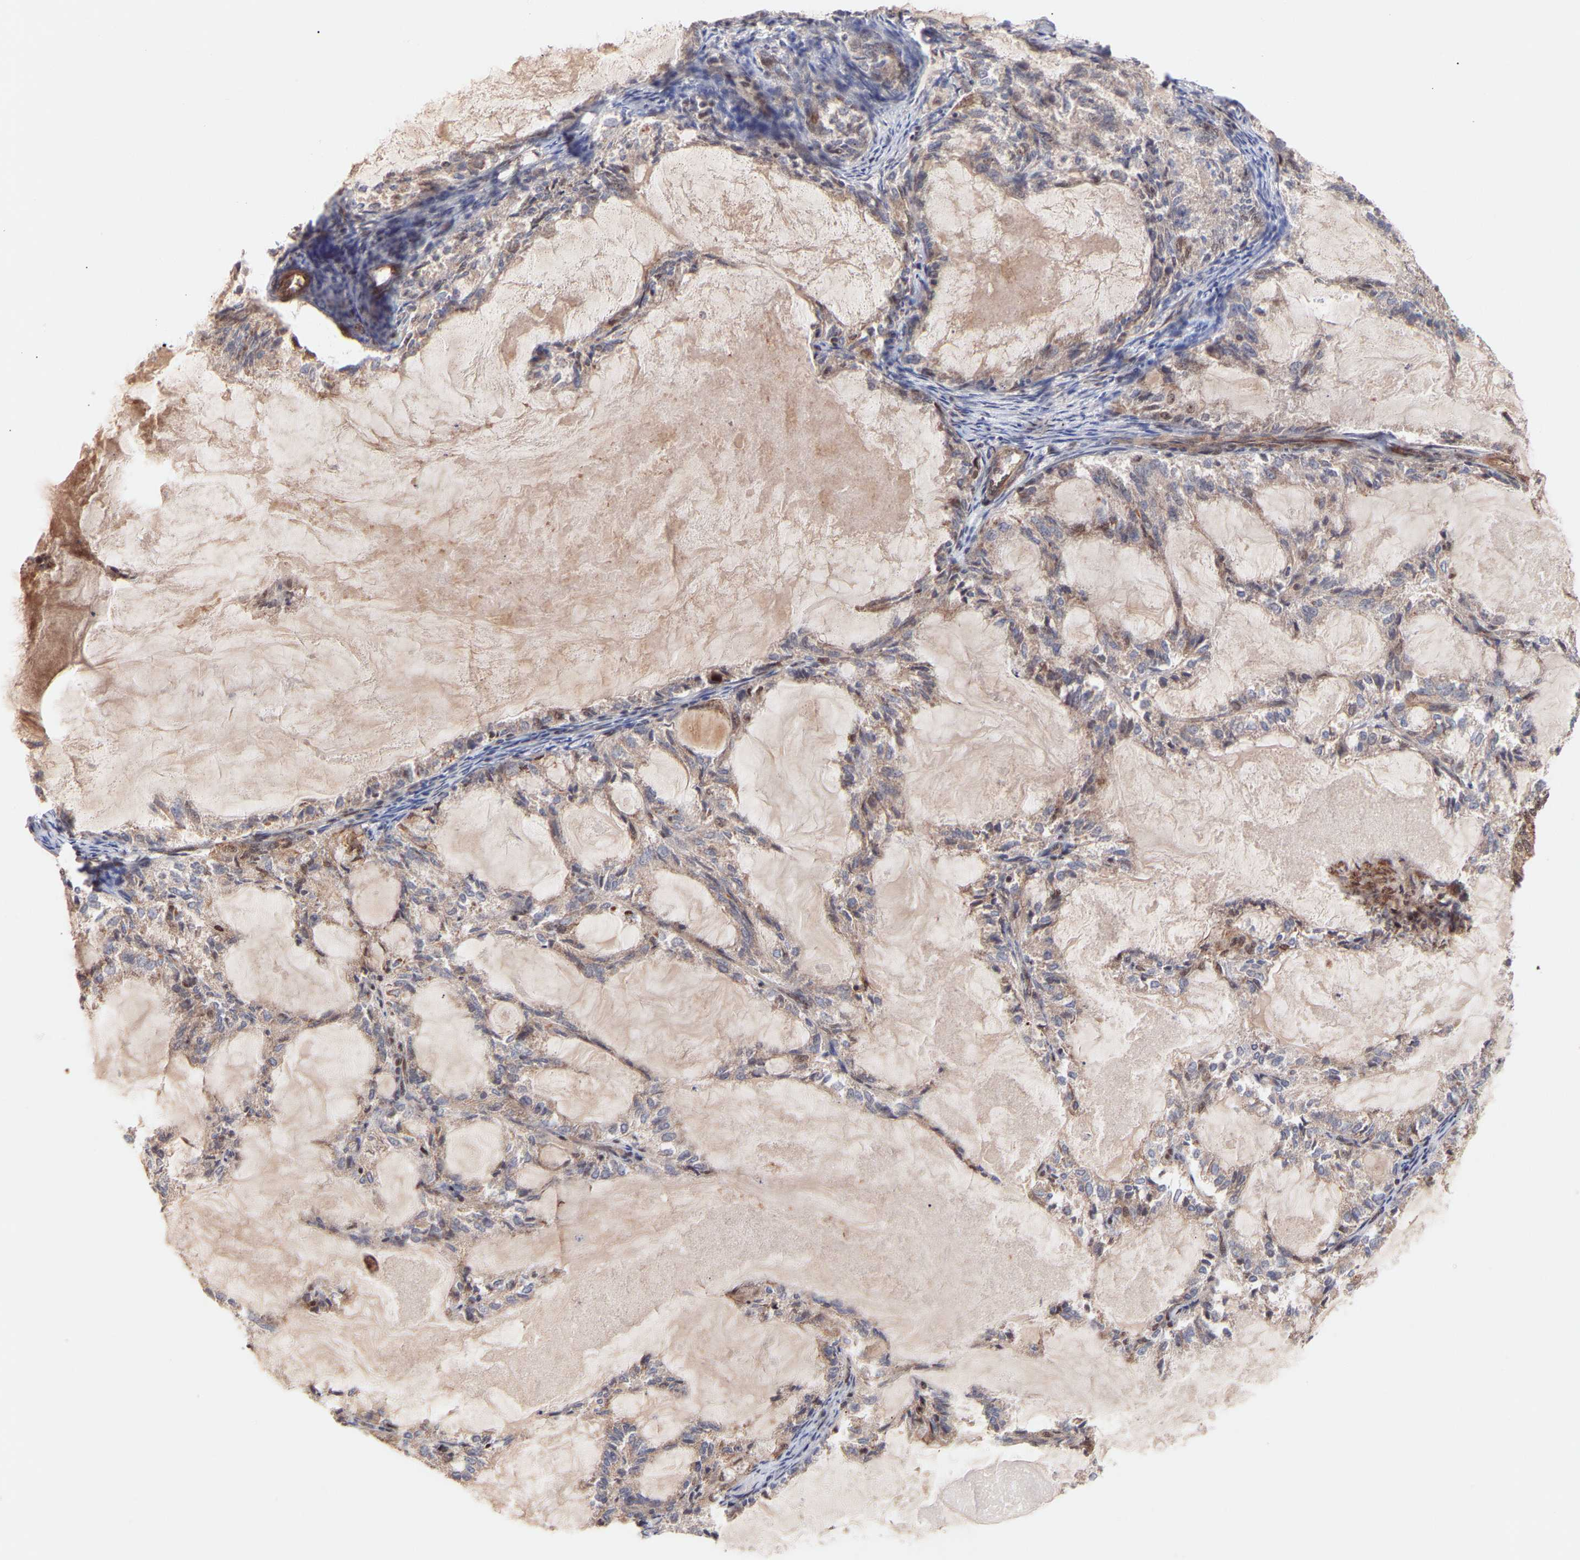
{"staining": {"intensity": "weak", "quantity": "<25%", "location": "cytoplasmic/membranous,nuclear"}, "tissue": "endometrial cancer", "cell_type": "Tumor cells", "image_type": "cancer", "snomed": [{"axis": "morphology", "description": "Adenocarcinoma, NOS"}, {"axis": "topography", "description": "Endometrium"}], "caption": "High magnification brightfield microscopy of endometrial cancer (adenocarcinoma) stained with DAB (3,3'-diaminobenzidine) (brown) and counterstained with hematoxylin (blue): tumor cells show no significant staining.", "gene": "PDLIM5", "patient": {"sex": "female", "age": 86}}